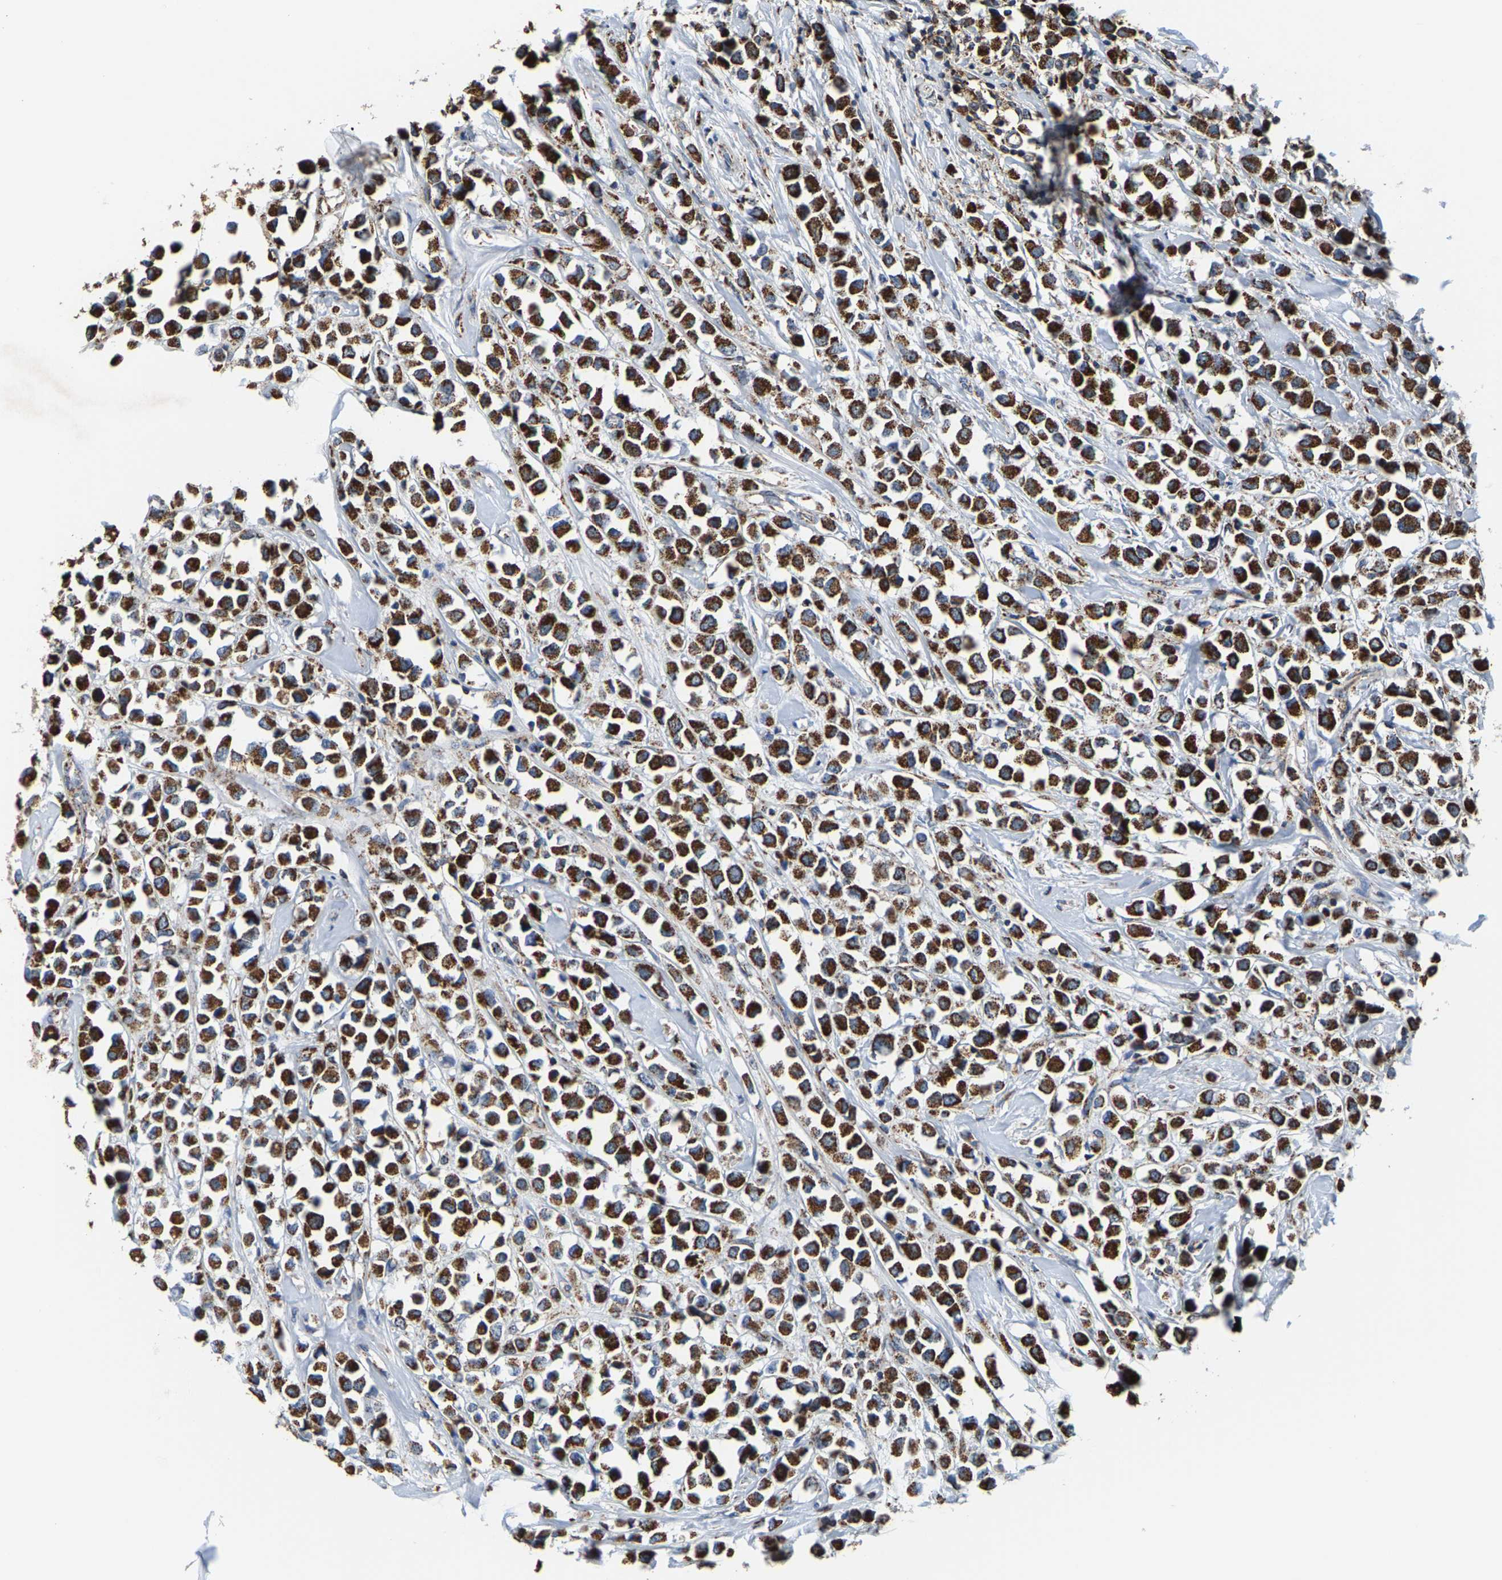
{"staining": {"intensity": "strong", "quantity": ">75%", "location": "cytoplasmic/membranous"}, "tissue": "breast cancer", "cell_type": "Tumor cells", "image_type": "cancer", "snomed": [{"axis": "morphology", "description": "Duct carcinoma"}, {"axis": "topography", "description": "Breast"}], "caption": "Immunohistochemistry (IHC) of breast cancer exhibits high levels of strong cytoplasmic/membranous positivity in approximately >75% of tumor cells. (DAB (3,3'-diaminobenzidine) = brown stain, brightfield microscopy at high magnification).", "gene": "SHMT2", "patient": {"sex": "female", "age": 61}}